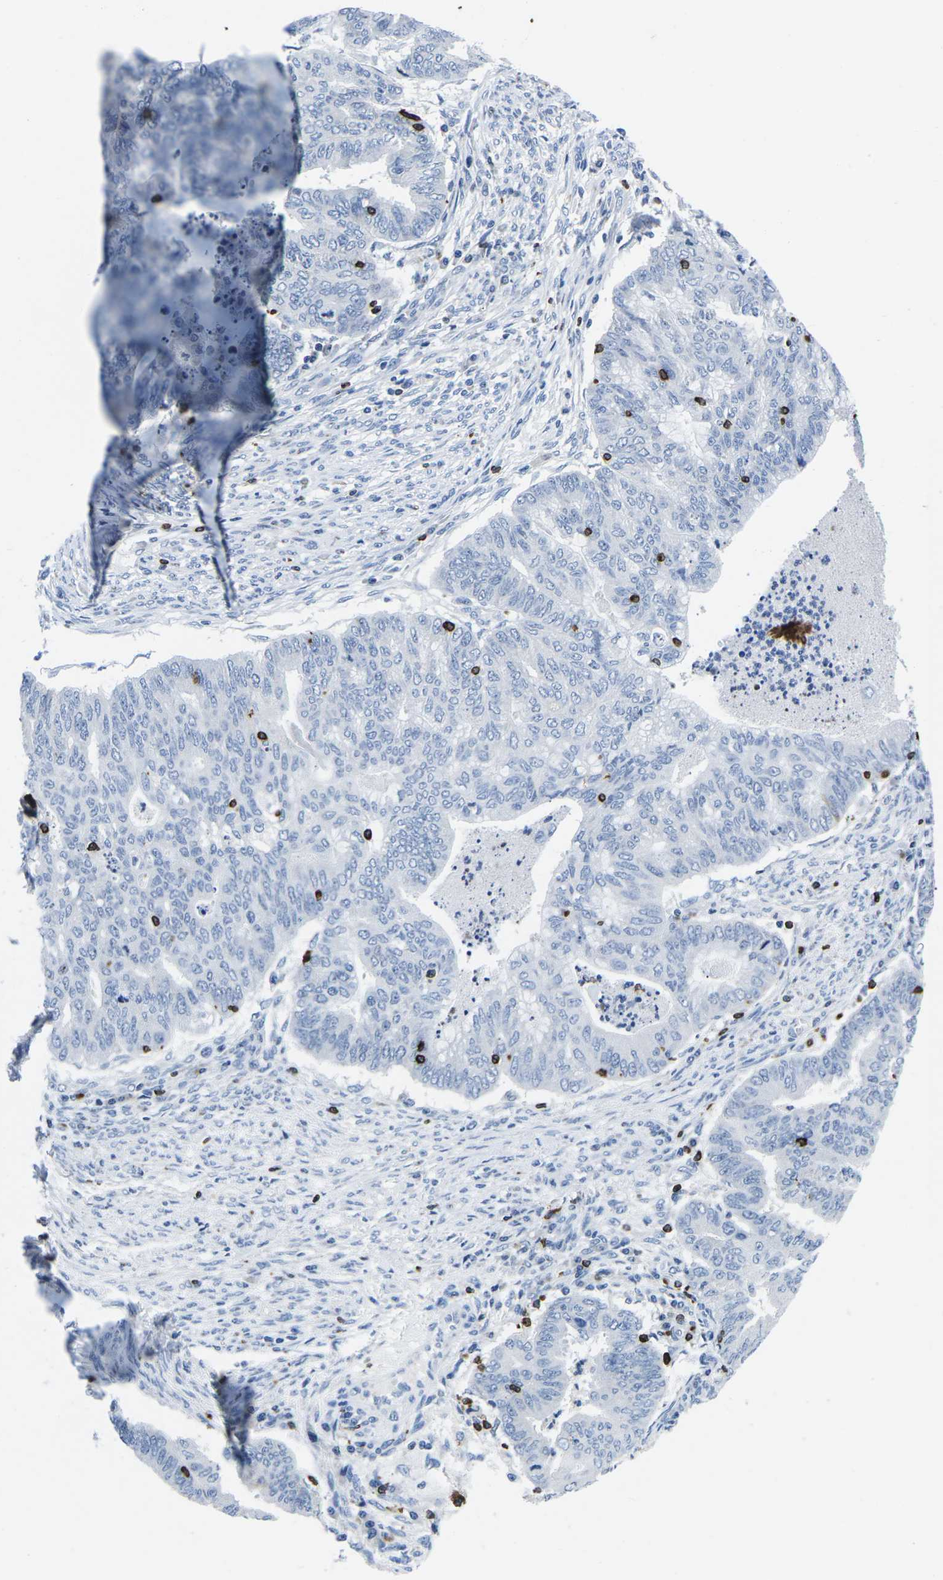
{"staining": {"intensity": "negative", "quantity": "none", "location": "none"}, "tissue": "endometrial cancer", "cell_type": "Tumor cells", "image_type": "cancer", "snomed": [{"axis": "morphology", "description": "Adenocarcinoma, NOS"}, {"axis": "topography", "description": "Endometrium"}], "caption": "Photomicrograph shows no protein staining in tumor cells of endometrial cancer tissue.", "gene": "CTSW", "patient": {"sex": "female", "age": 79}}